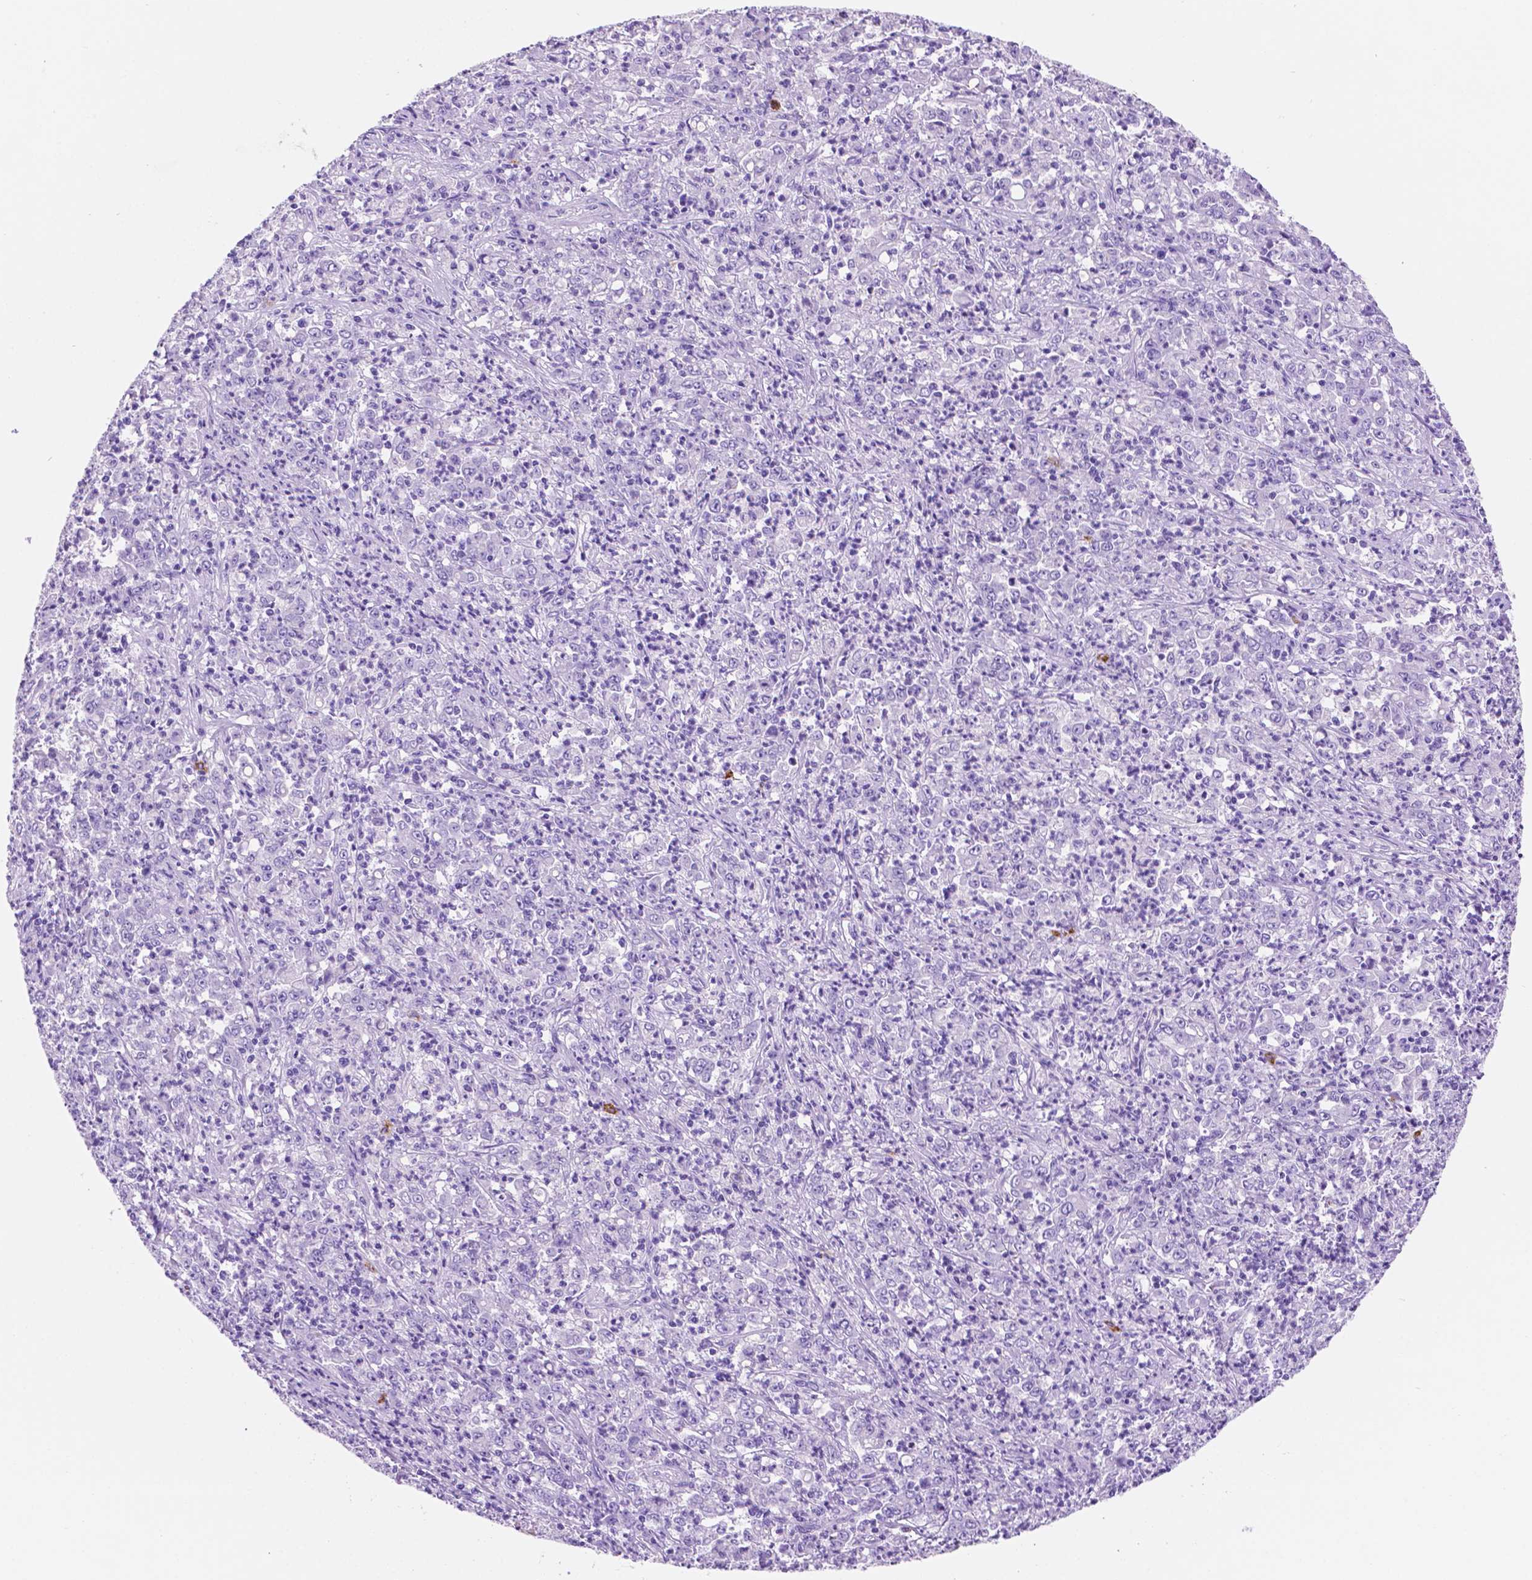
{"staining": {"intensity": "negative", "quantity": "none", "location": "none"}, "tissue": "stomach cancer", "cell_type": "Tumor cells", "image_type": "cancer", "snomed": [{"axis": "morphology", "description": "Adenocarcinoma, NOS"}, {"axis": "topography", "description": "Stomach, lower"}], "caption": "Immunohistochemistry (IHC) of human stomach cancer (adenocarcinoma) exhibits no staining in tumor cells.", "gene": "FOXB2", "patient": {"sex": "female", "age": 71}}